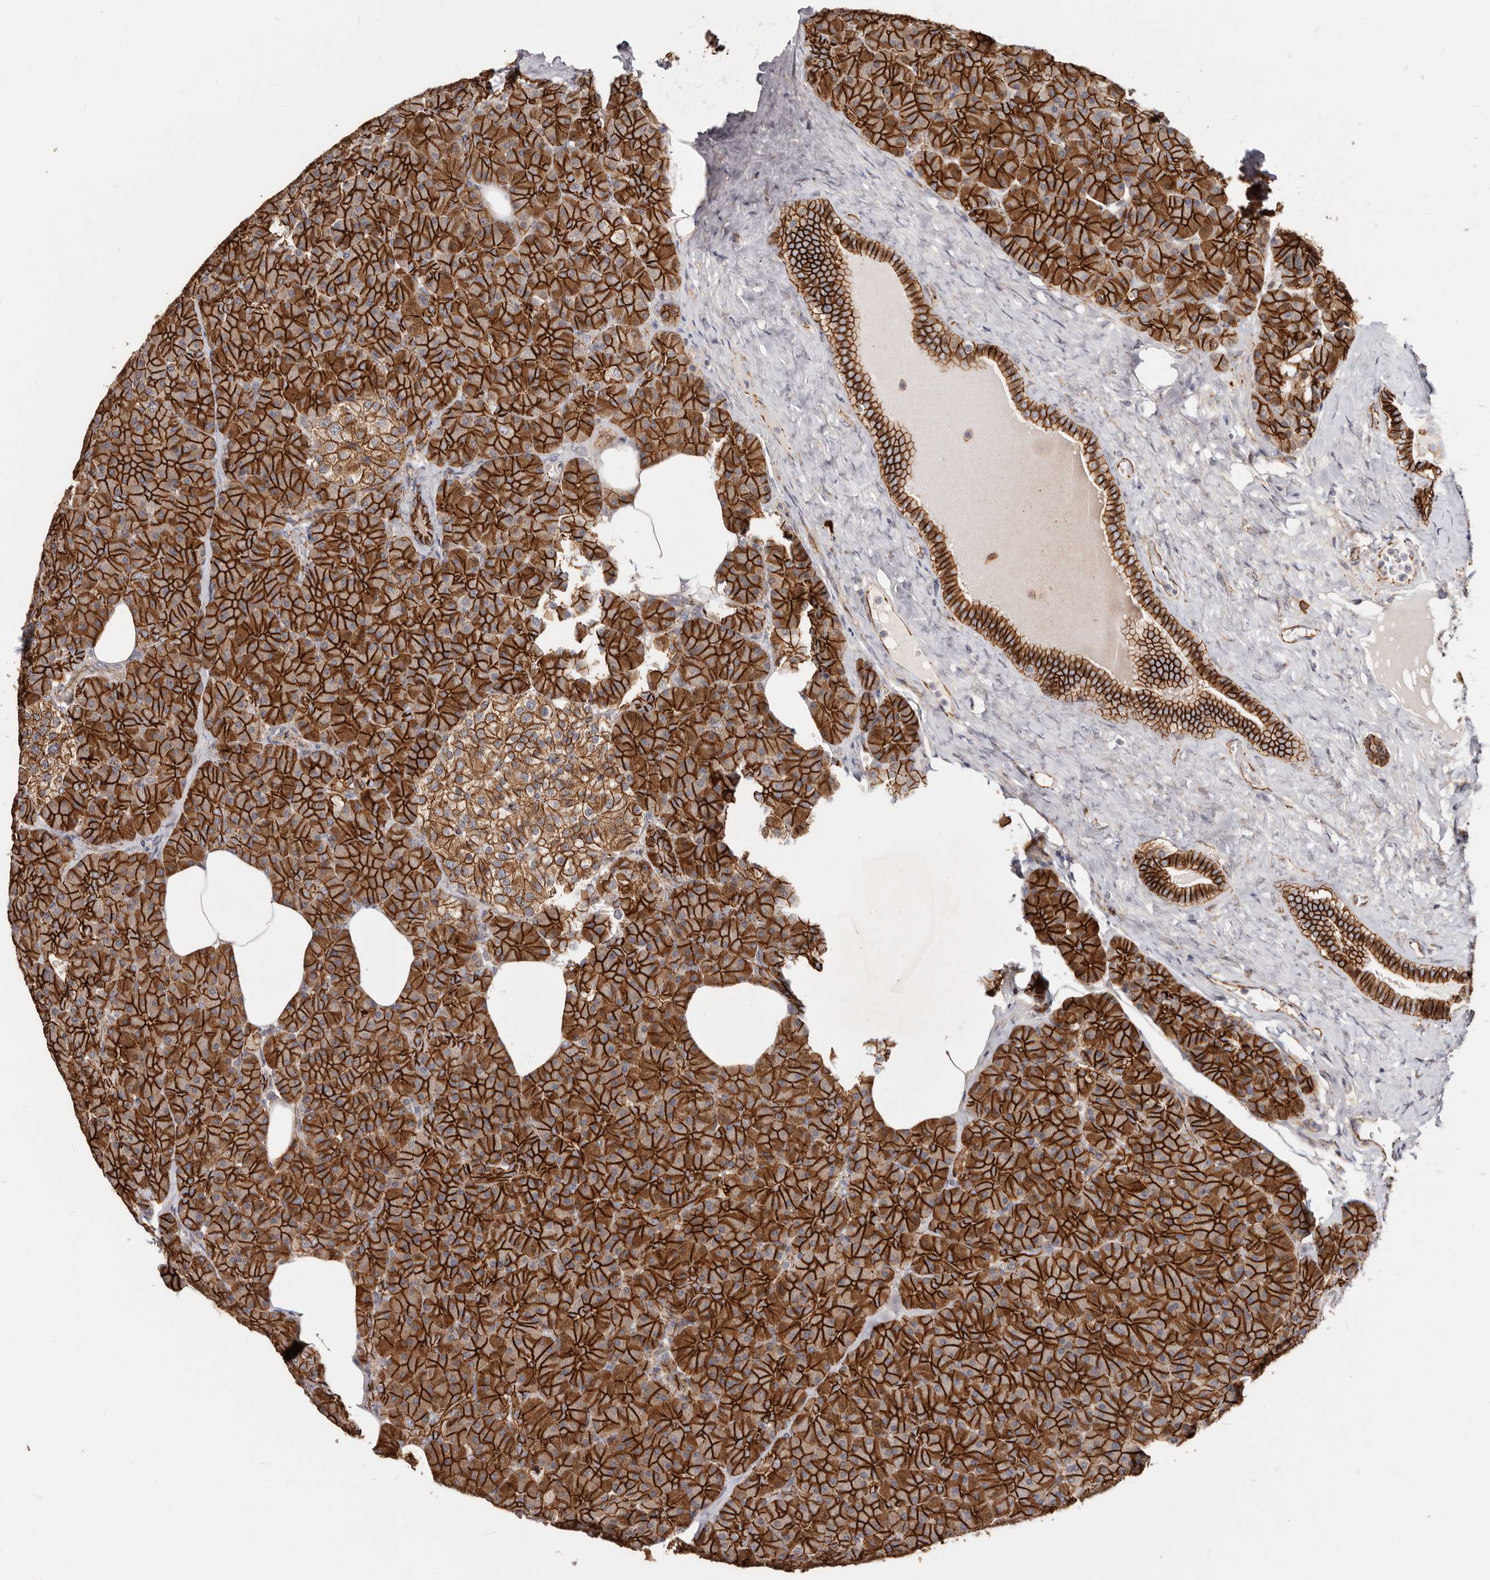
{"staining": {"intensity": "strong", "quantity": ">75%", "location": "cytoplasmic/membranous"}, "tissue": "pancreas", "cell_type": "Exocrine glandular cells", "image_type": "normal", "snomed": [{"axis": "morphology", "description": "Normal tissue, NOS"}, {"axis": "topography", "description": "Pancreas"}], "caption": "Brown immunohistochemical staining in unremarkable pancreas displays strong cytoplasmic/membranous staining in approximately >75% of exocrine glandular cells. Immunohistochemistry stains the protein of interest in brown and the nuclei are stained blue.", "gene": "CTNNB1", "patient": {"sex": "female", "age": 43}}